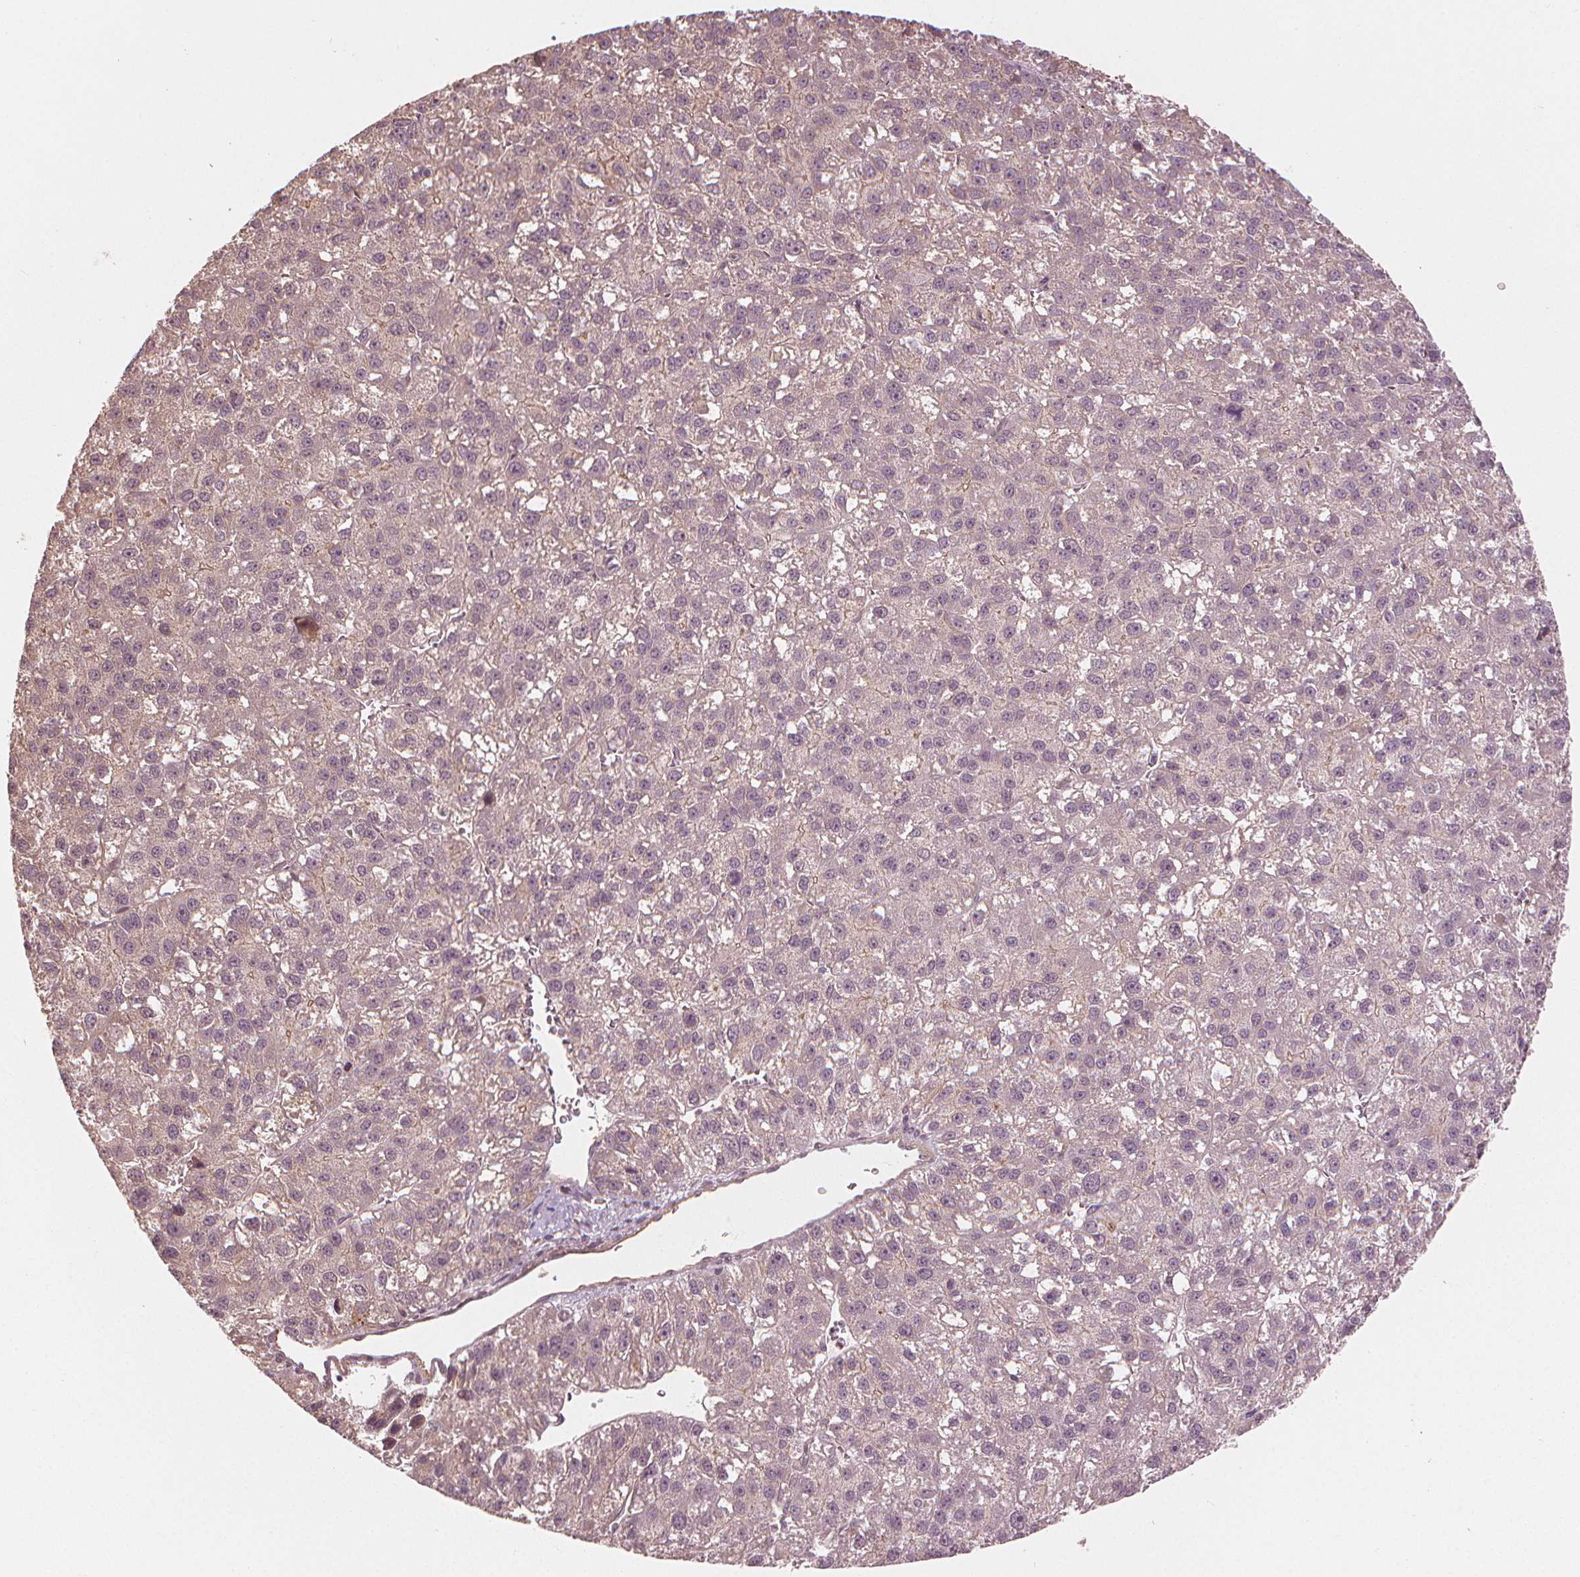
{"staining": {"intensity": "negative", "quantity": "none", "location": "none"}, "tissue": "liver cancer", "cell_type": "Tumor cells", "image_type": "cancer", "snomed": [{"axis": "morphology", "description": "Carcinoma, Hepatocellular, NOS"}, {"axis": "topography", "description": "Liver"}], "caption": "Liver cancer was stained to show a protein in brown. There is no significant positivity in tumor cells.", "gene": "CLBA1", "patient": {"sex": "female", "age": 70}}